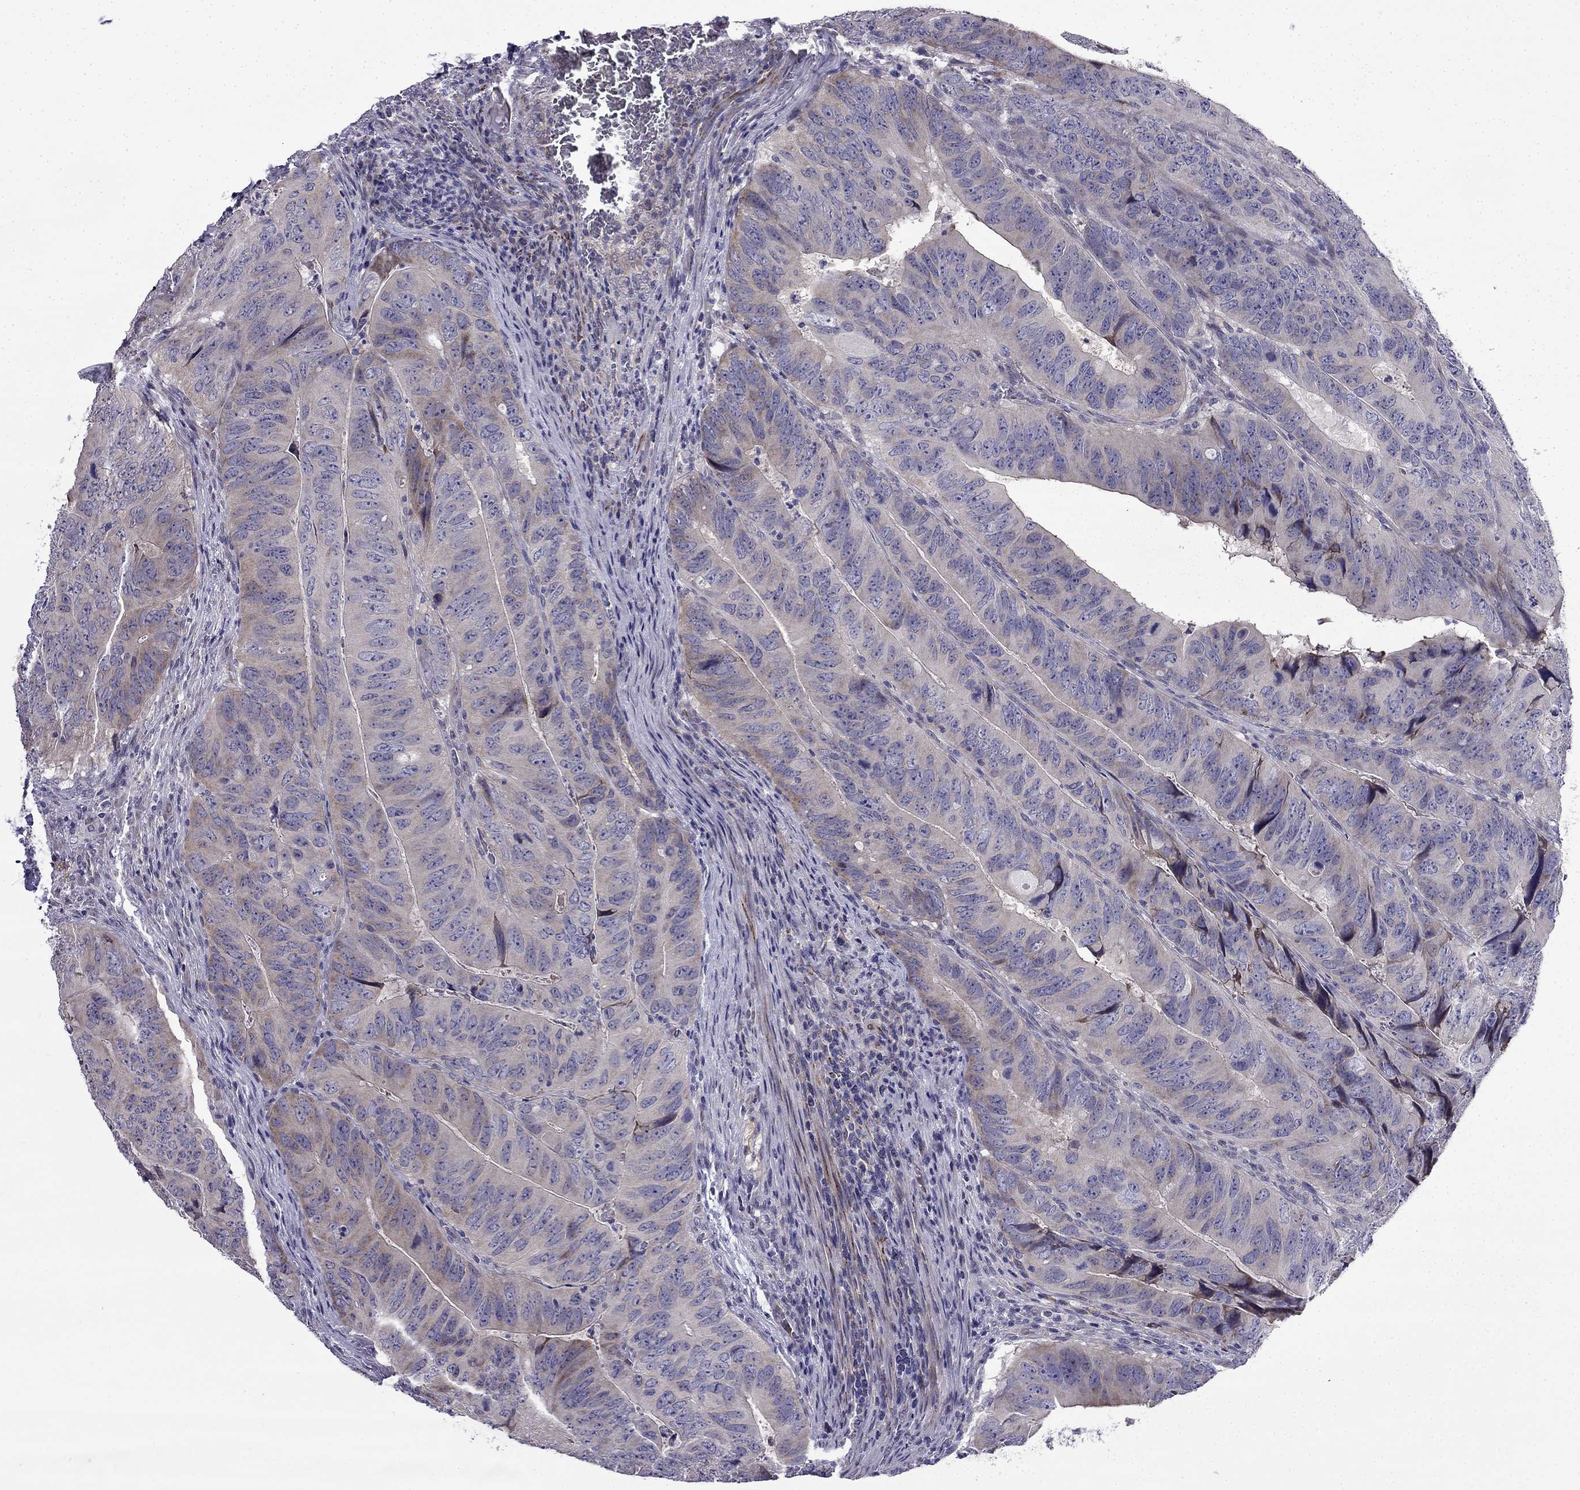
{"staining": {"intensity": "weak", "quantity": "<25%", "location": "cytoplasmic/membranous"}, "tissue": "colorectal cancer", "cell_type": "Tumor cells", "image_type": "cancer", "snomed": [{"axis": "morphology", "description": "Adenocarcinoma, NOS"}, {"axis": "topography", "description": "Colon"}], "caption": "A histopathology image of colorectal cancer (adenocarcinoma) stained for a protein demonstrates no brown staining in tumor cells.", "gene": "PI16", "patient": {"sex": "male", "age": 79}}